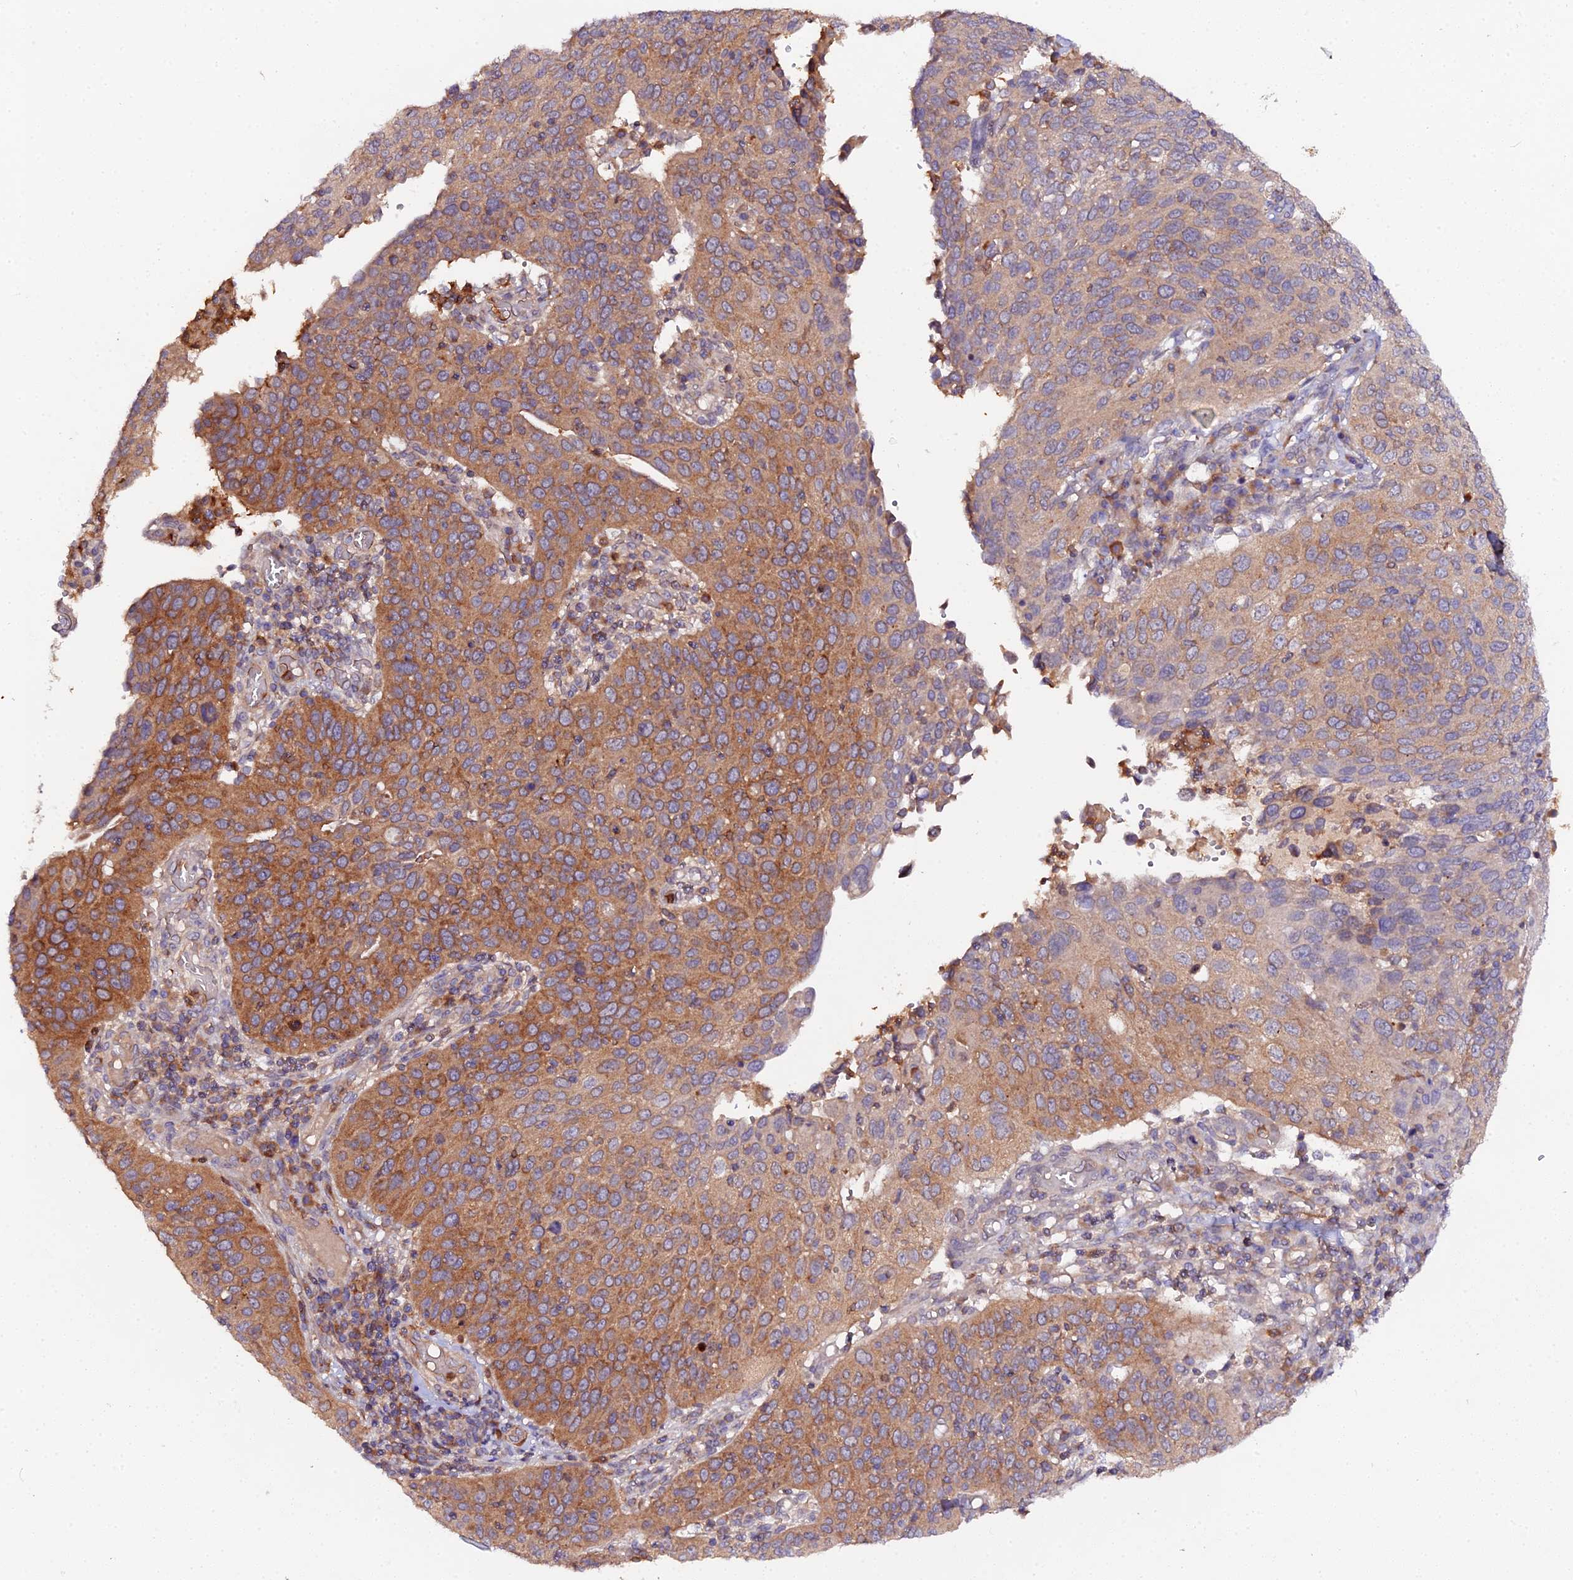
{"staining": {"intensity": "moderate", "quantity": "25%-75%", "location": "cytoplasmic/membranous"}, "tissue": "cervical cancer", "cell_type": "Tumor cells", "image_type": "cancer", "snomed": [{"axis": "morphology", "description": "Squamous cell carcinoma, NOS"}, {"axis": "topography", "description": "Cervix"}], "caption": "Cervical cancer stained with immunohistochemistry exhibits moderate cytoplasmic/membranous positivity in approximately 25%-75% of tumor cells.", "gene": "TRIM26", "patient": {"sex": "female", "age": 36}}